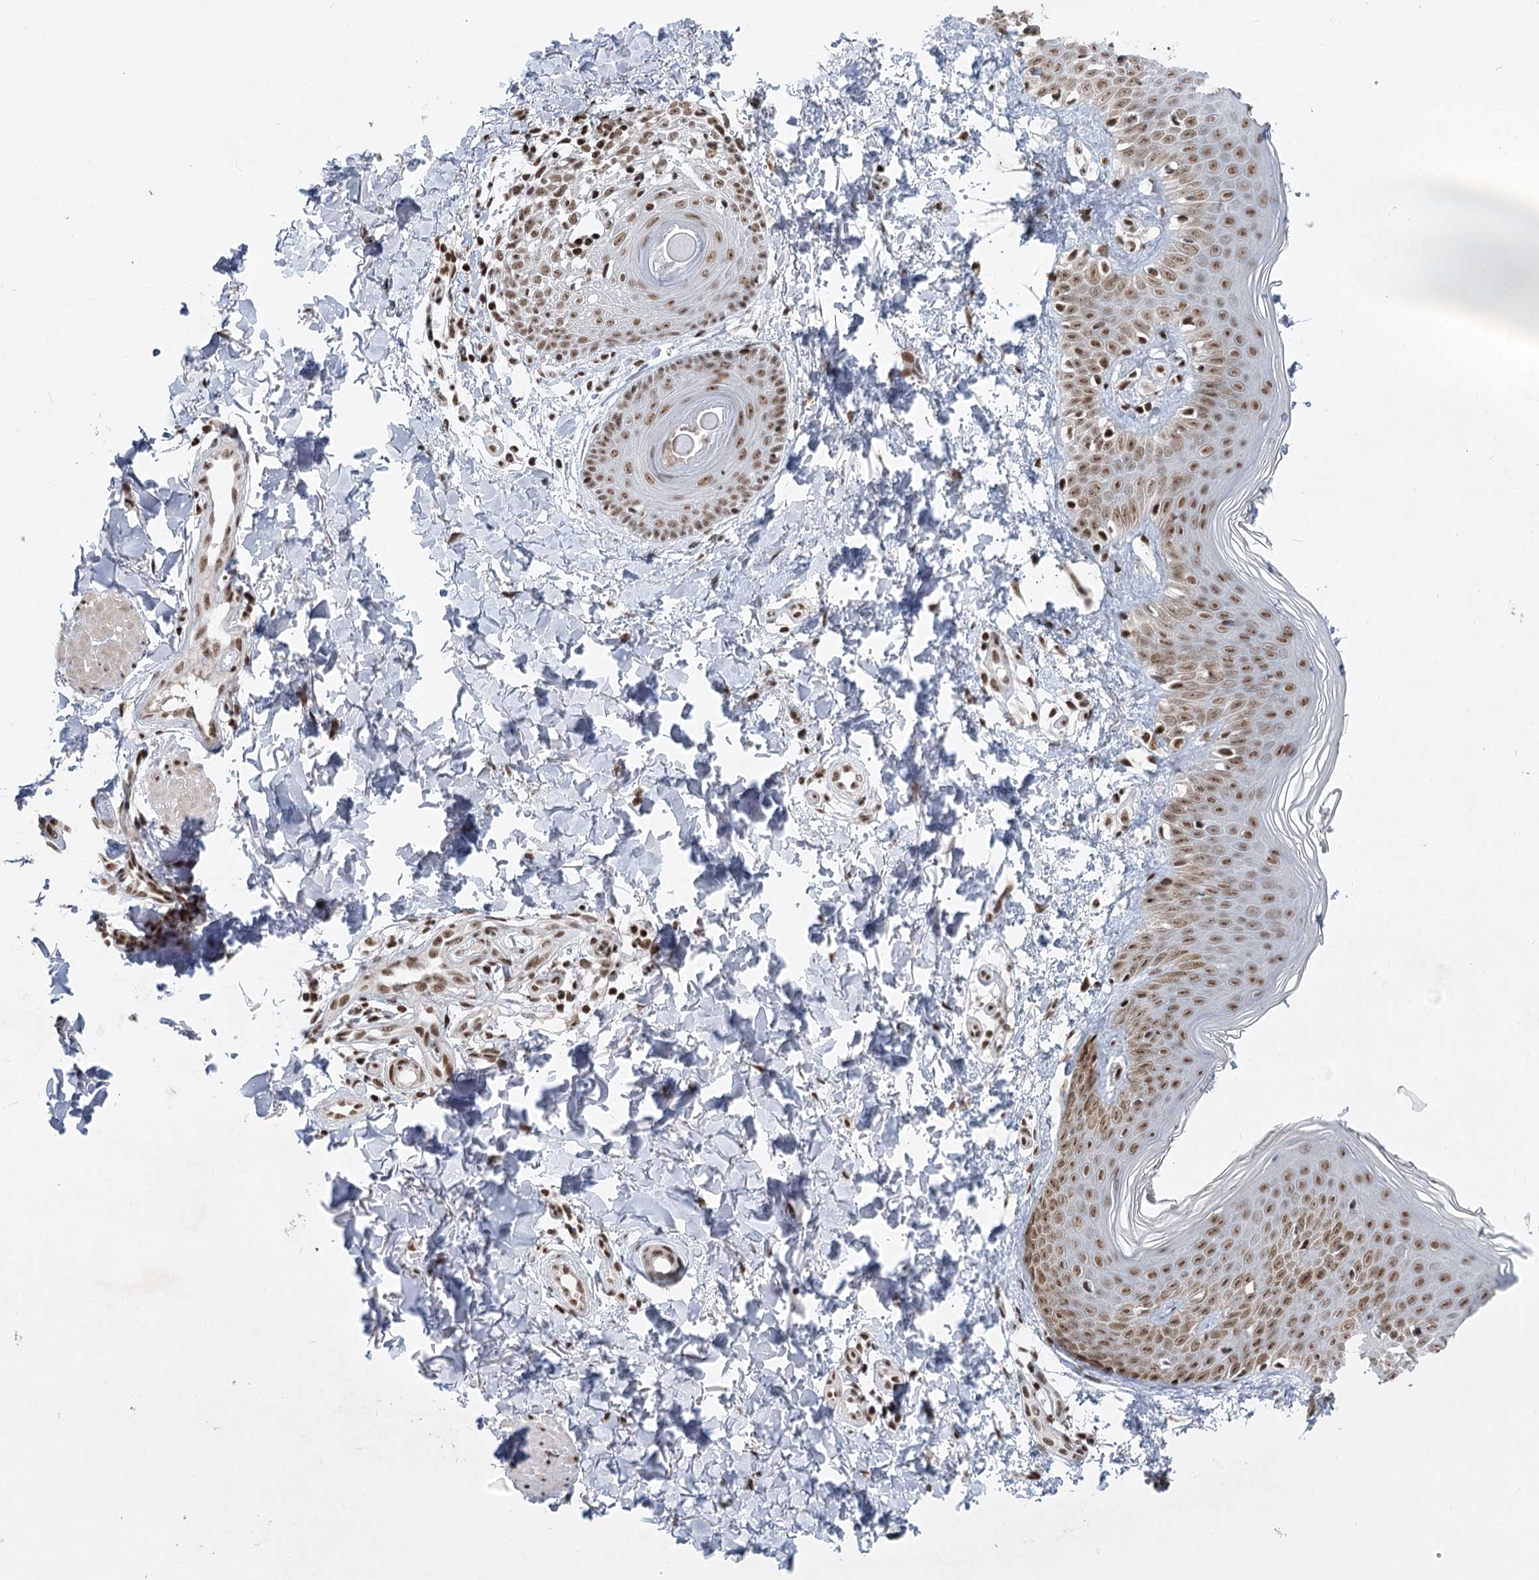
{"staining": {"intensity": "strong", "quantity": "25%-75%", "location": "nuclear"}, "tissue": "skin", "cell_type": "Fibroblasts", "image_type": "normal", "snomed": [{"axis": "morphology", "description": "Normal tissue, NOS"}, {"axis": "topography", "description": "Skin"}], "caption": "Protein staining displays strong nuclear positivity in about 25%-75% of fibroblasts in benign skin. (IHC, brightfield microscopy, high magnification).", "gene": "CGGBP1", "patient": {"sex": "male", "age": 37}}